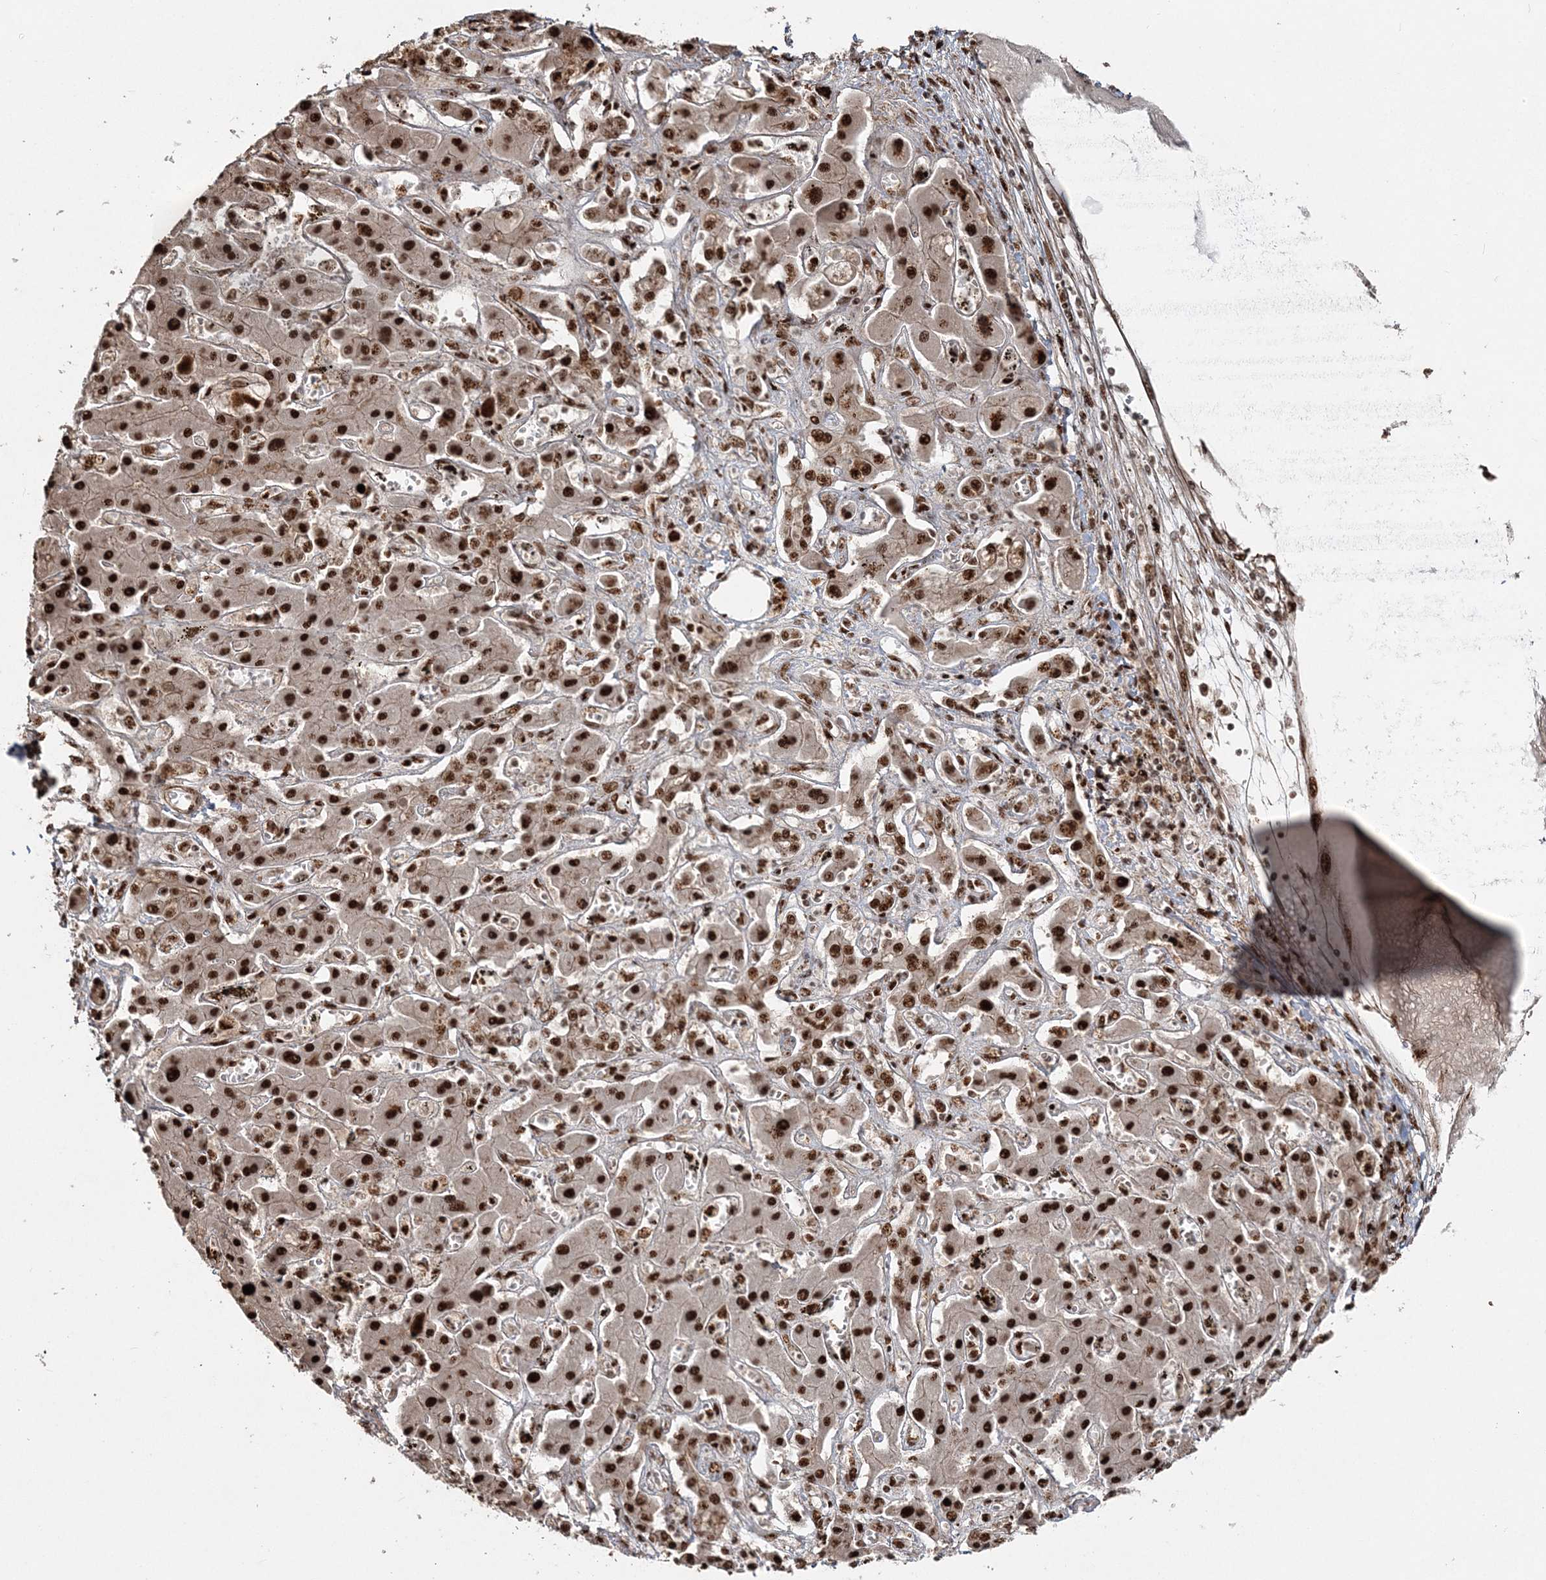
{"staining": {"intensity": "strong", "quantity": ">75%", "location": "nuclear"}, "tissue": "liver cancer", "cell_type": "Tumor cells", "image_type": "cancer", "snomed": [{"axis": "morphology", "description": "Cholangiocarcinoma"}, {"axis": "topography", "description": "Liver"}], "caption": "Cholangiocarcinoma (liver) stained for a protein (brown) shows strong nuclear positive staining in approximately >75% of tumor cells.", "gene": "EXOSC8", "patient": {"sex": "male", "age": 67}}